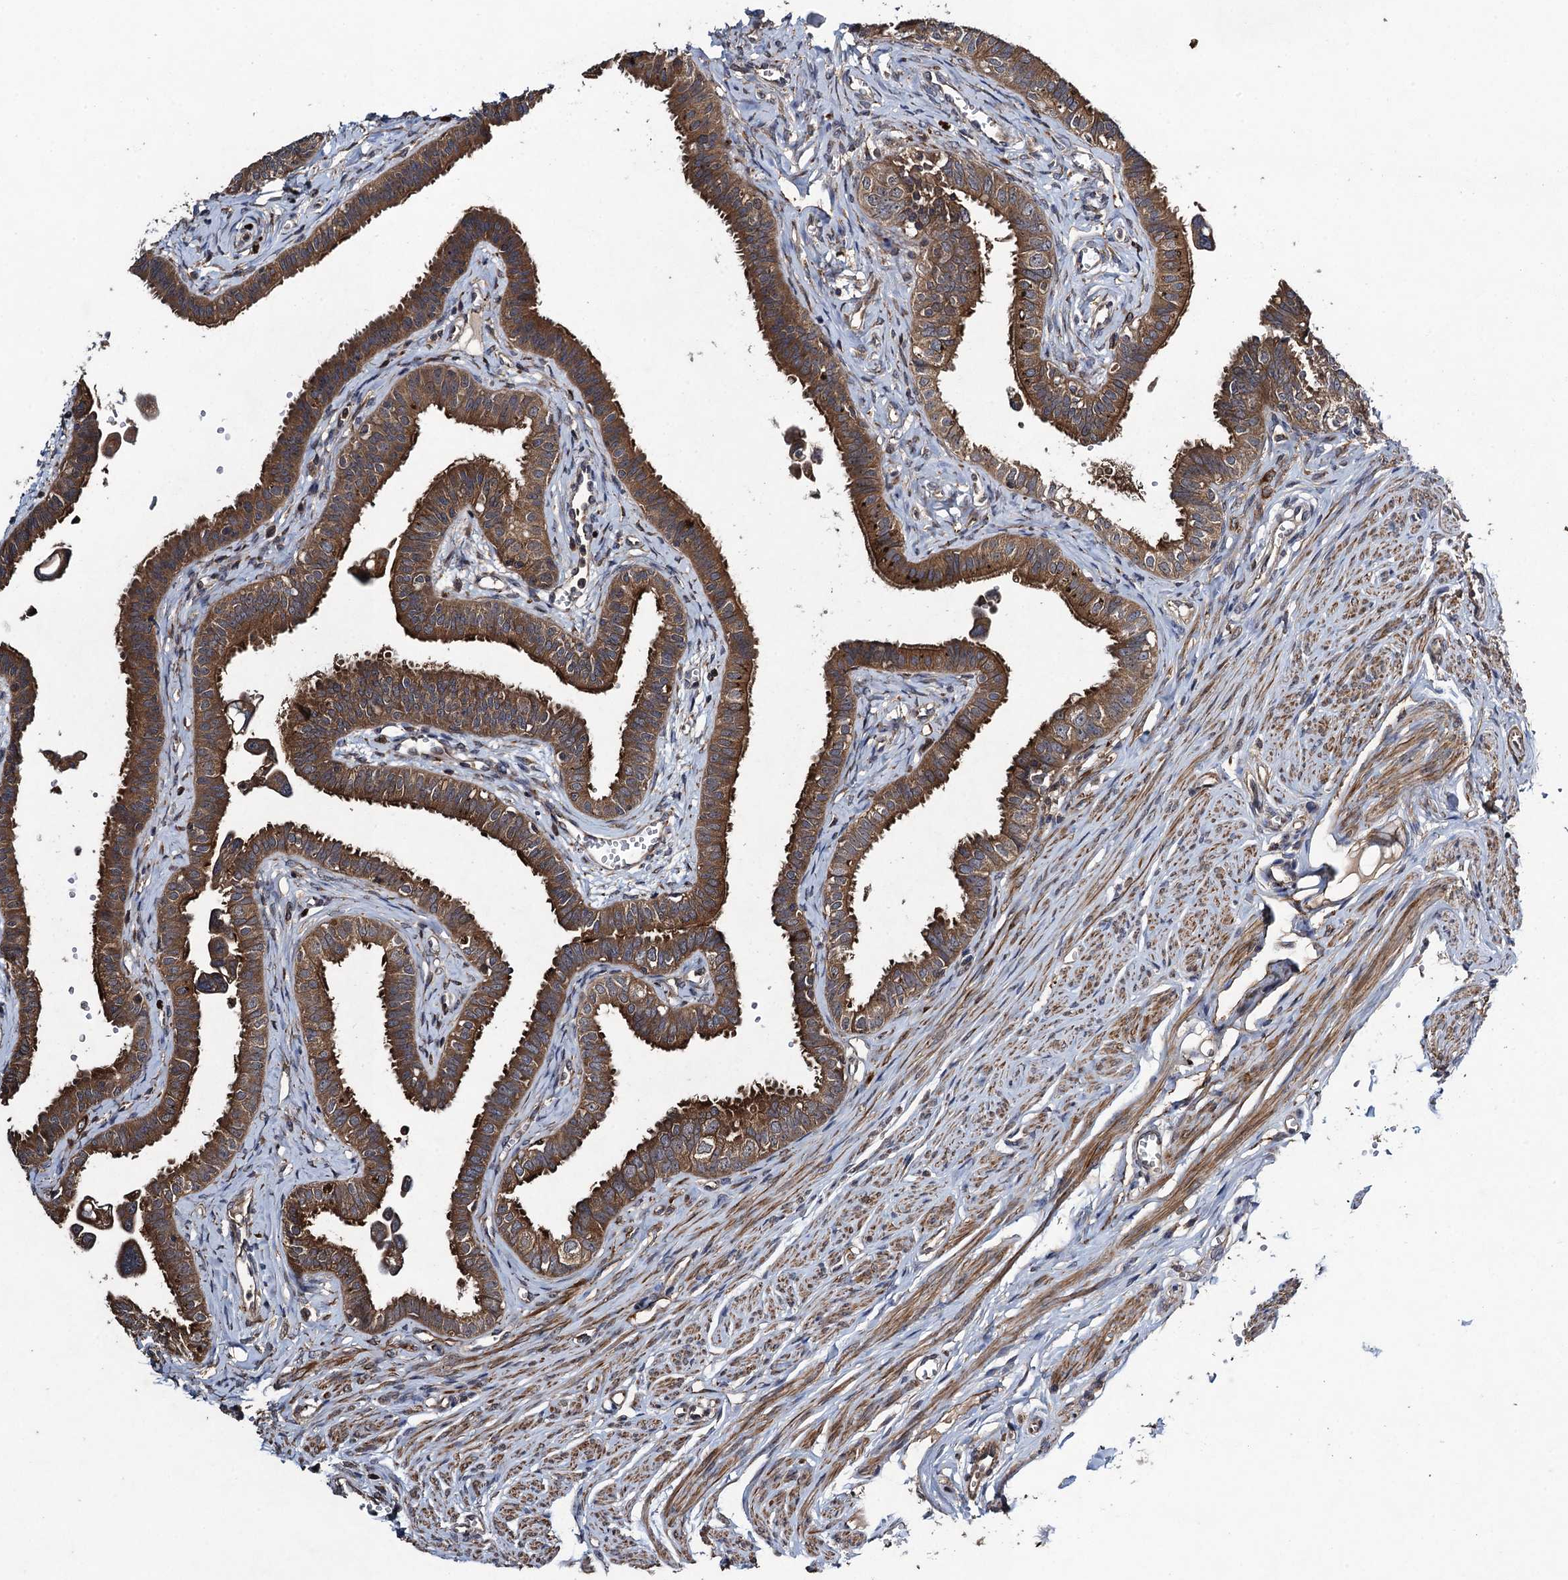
{"staining": {"intensity": "strong", "quantity": ">75%", "location": "cytoplasmic/membranous"}, "tissue": "fallopian tube", "cell_type": "Glandular cells", "image_type": "normal", "snomed": [{"axis": "morphology", "description": "Normal tissue, NOS"}, {"axis": "morphology", "description": "Carcinoma, NOS"}, {"axis": "topography", "description": "Fallopian tube"}, {"axis": "topography", "description": "Ovary"}], "caption": "Fallopian tube stained with DAB immunohistochemistry displays high levels of strong cytoplasmic/membranous expression in approximately >75% of glandular cells.", "gene": "CNTN5", "patient": {"sex": "female", "age": 59}}